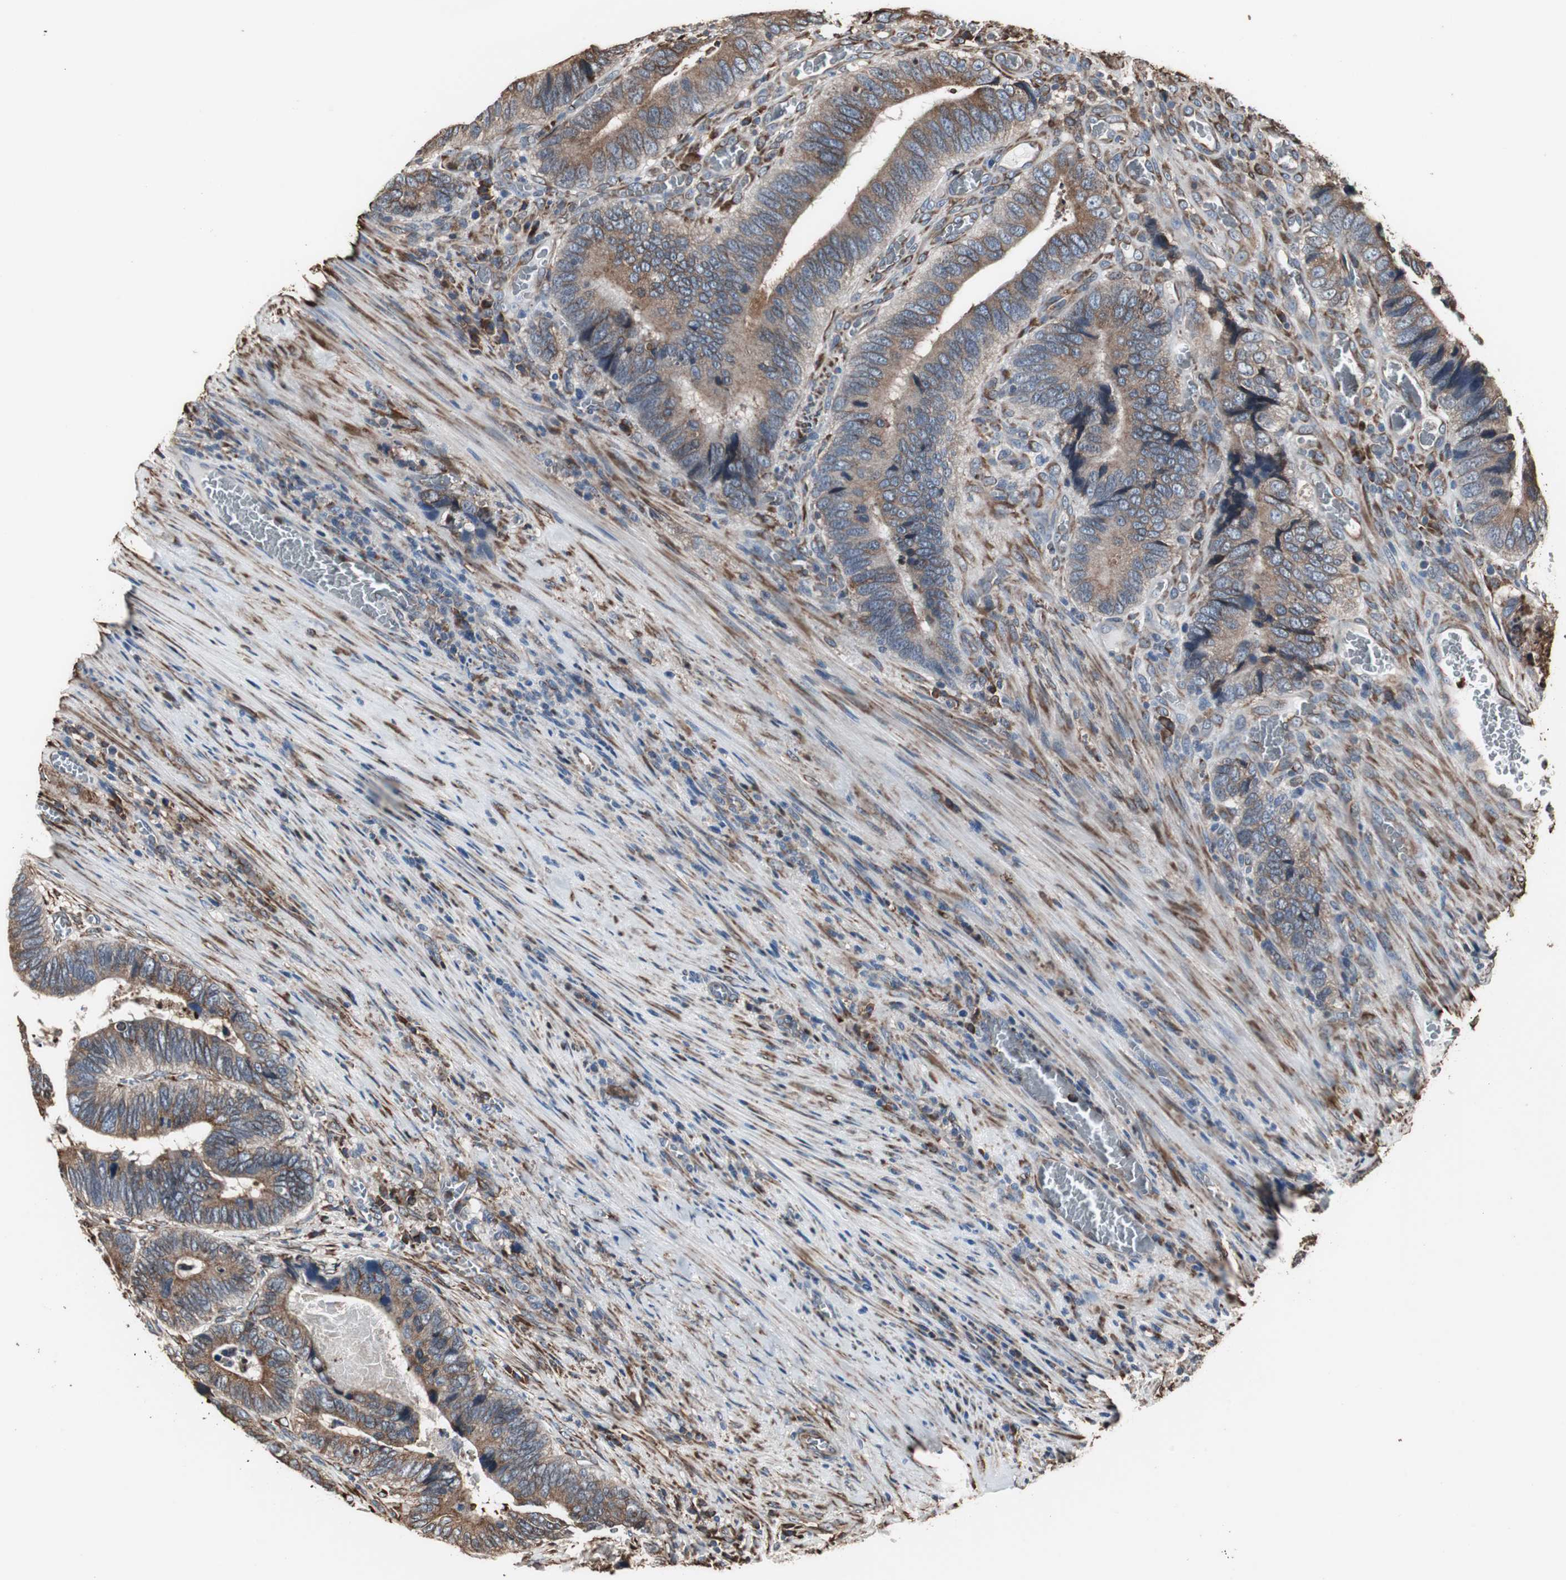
{"staining": {"intensity": "moderate", "quantity": ">75%", "location": "cytoplasmic/membranous"}, "tissue": "colorectal cancer", "cell_type": "Tumor cells", "image_type": "cancer", "snomed": [{"axis": "morphology", "description": "Adenocarcinoma, NOS"}, {"axis": "topography", "description": "Colon"}], "caption": "Colorectal cancer (adenocarcinoma) tissue shows moderate cytoplasmic/membranous expression in approximately >75% of tumor cells", "gene": "CALU", "patient": {"sex": "male", "age": 72}}